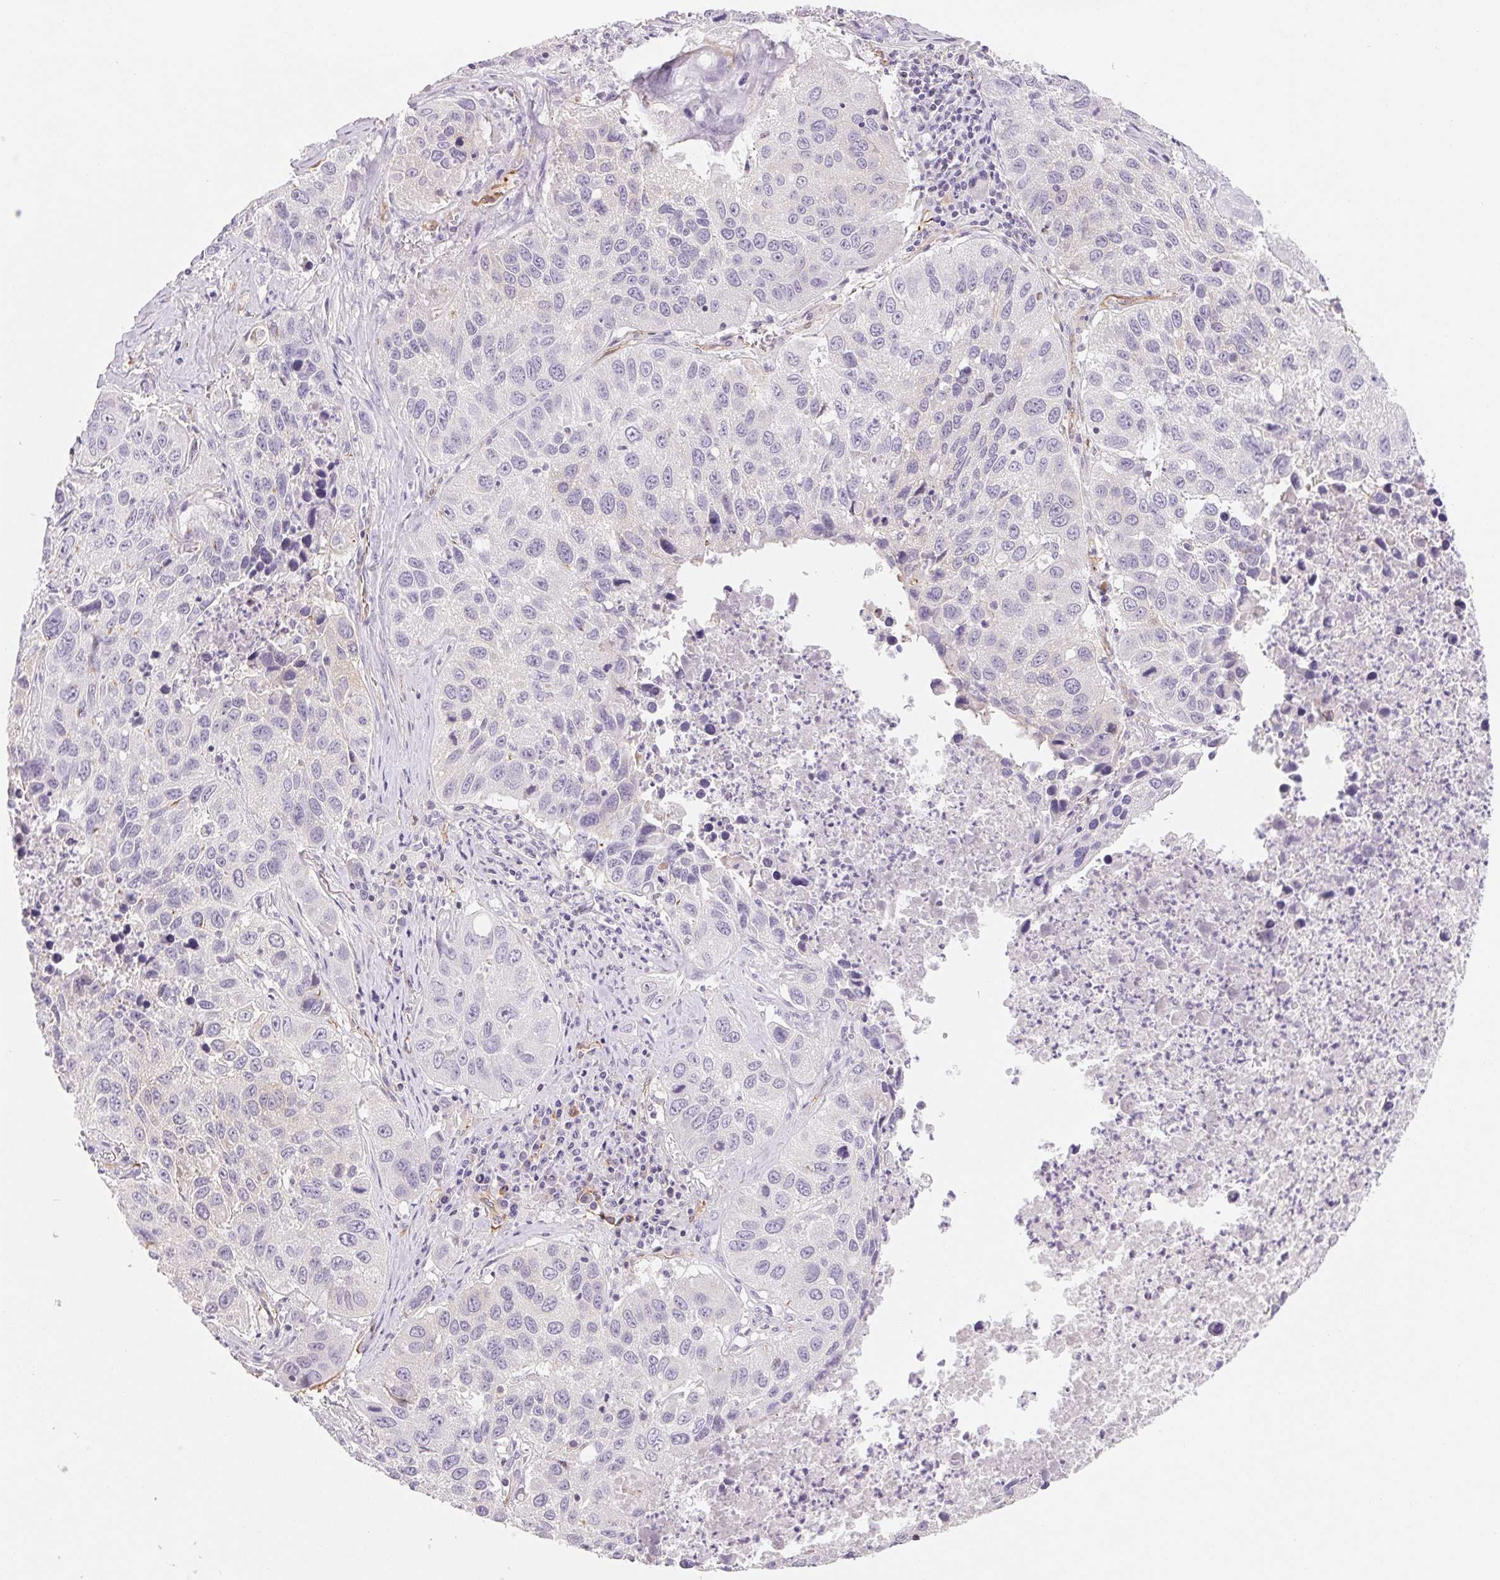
{"staining": {"intensity": "negative", "quantity": "none", "location": "none"}, "tissue": "lung cancer", "cell_type": "Tumor cells", "image_type": "cancer", "snomed": [{"axis": "morphology", "description": "Squamous cell carcinoma, NOS"}, {"axis": "topography", "description": "Lung"}], "caption": "IHC histopathology image of lung cancer stained for a protein (brown), which displays no positivity in tumor cells.", "gene": "ANKRD13B", "patient": {"sex": "female", "age": 61}}